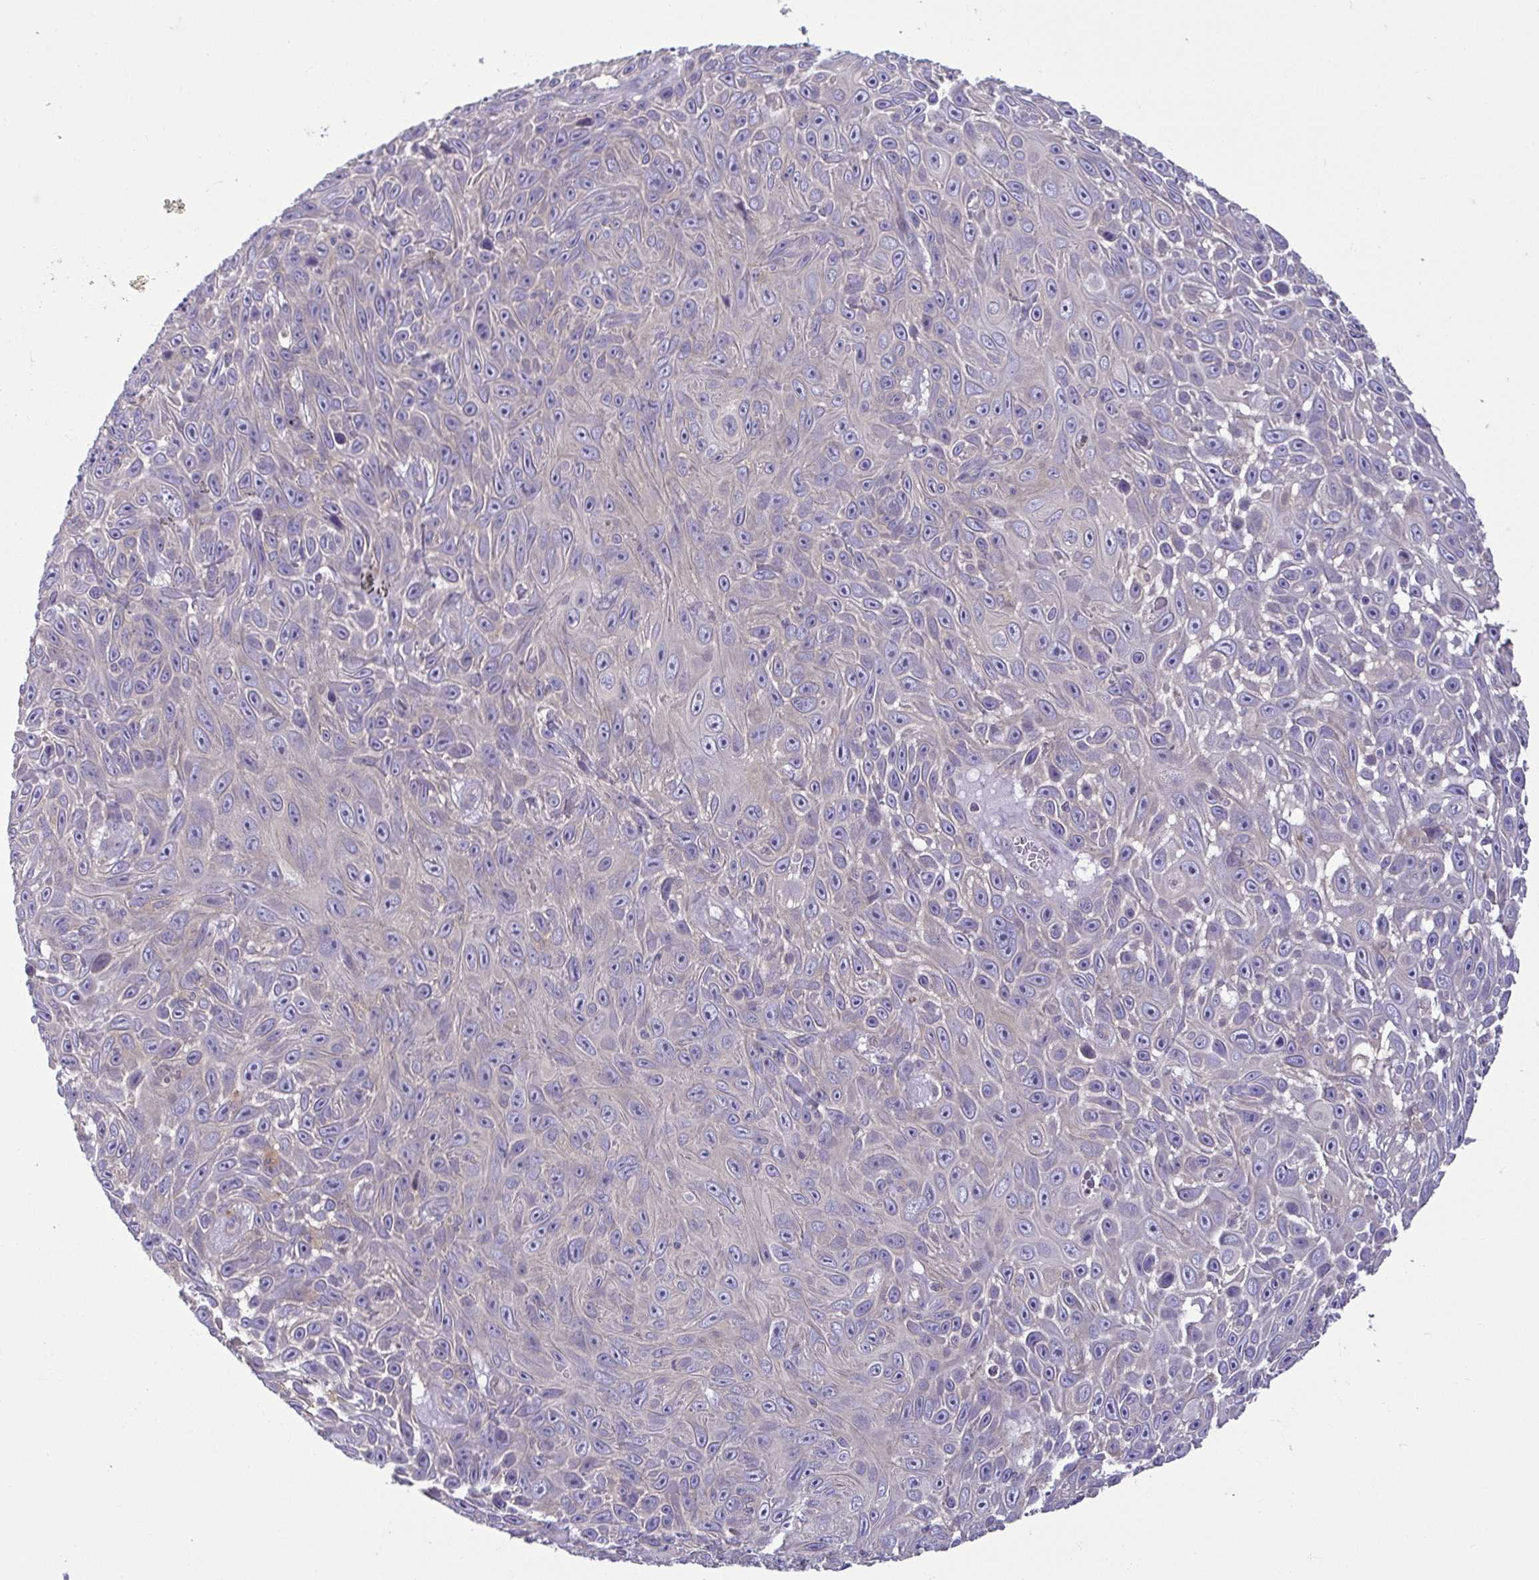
{"staining": {"intensity": "negative", "quantity": "none", "location": "none"}, "tissue": "skin cancer", "cell_type": "Tumor cells", "image_type": "cancer", "snomed": [{"axis": "morphology", "description": "Squamous cell carcinoma, NOS"}, {"axis": "topography", "description": "Skin"}], "caption": "DAB (3,3'-diaminobenzidine) immunohistochemical staining of human skin cancer demonstrates no significant positivity in tumor cells. (DAB IHC with hematoxylin counter stain).", "gene": "LMF2", "patient": {"sex": "male", "age": 82}}